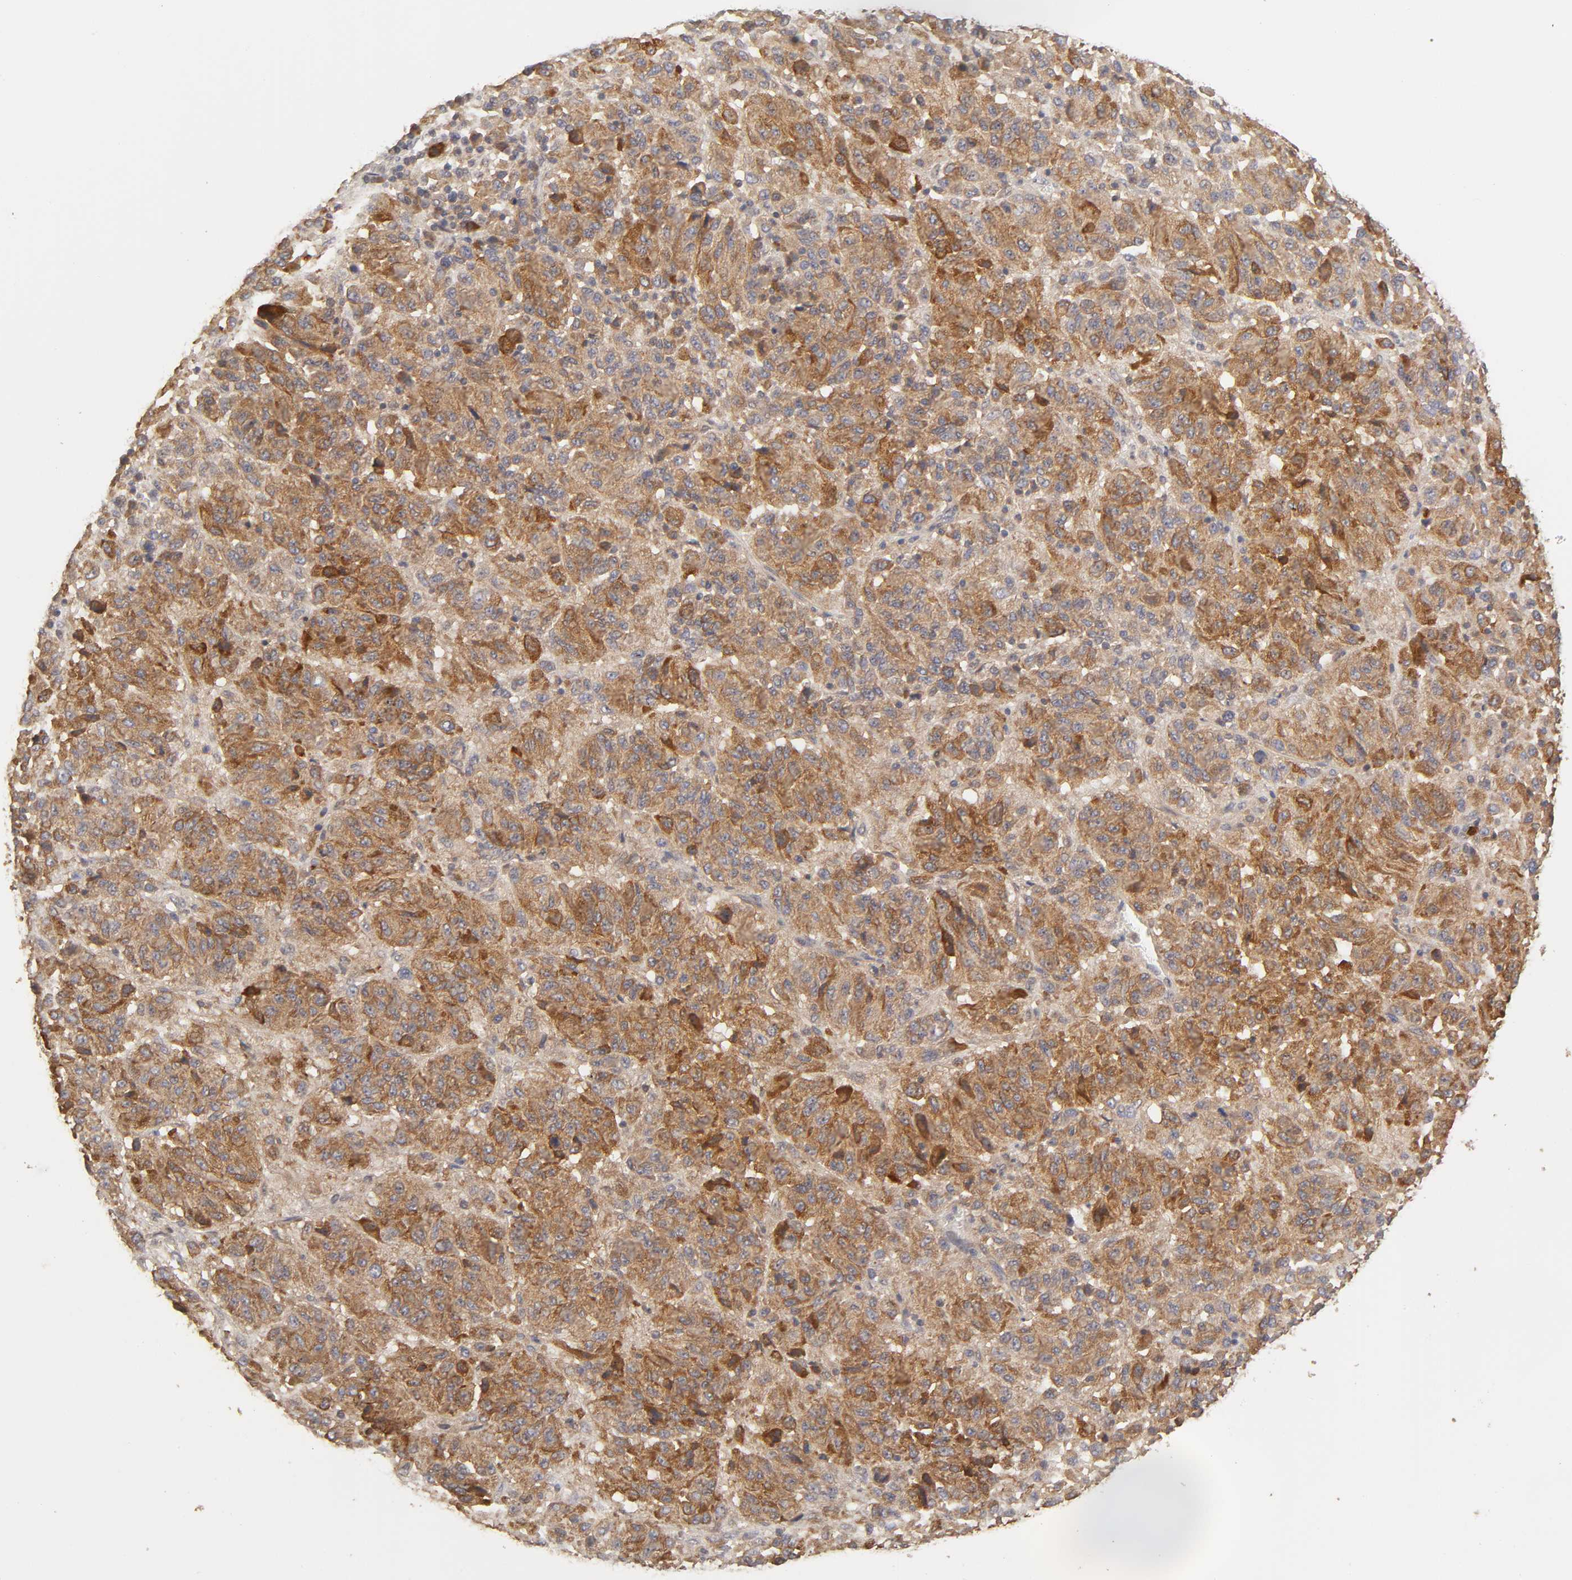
{"staining": {"intensity": "moderate", "quantity": ">75%", "location": "cytoplasmic/membranous"}, "tissue": "melanoma", "cell_type": "Tumor cells", "image_type": "cancer", "snomed": [{"axis": "morphology", "description": "Malignant melanoma, Metastatic site"}, {"axis": "topography", "description": "Lung"}], "caption": "Immunohistochemical staining of melanoma shows medium levels of moderate cytoplasmic/membranous expression in about >75% of tumor cells.", "gene": "AP1G2", "patient": {"sex": "male", "age": 64}}